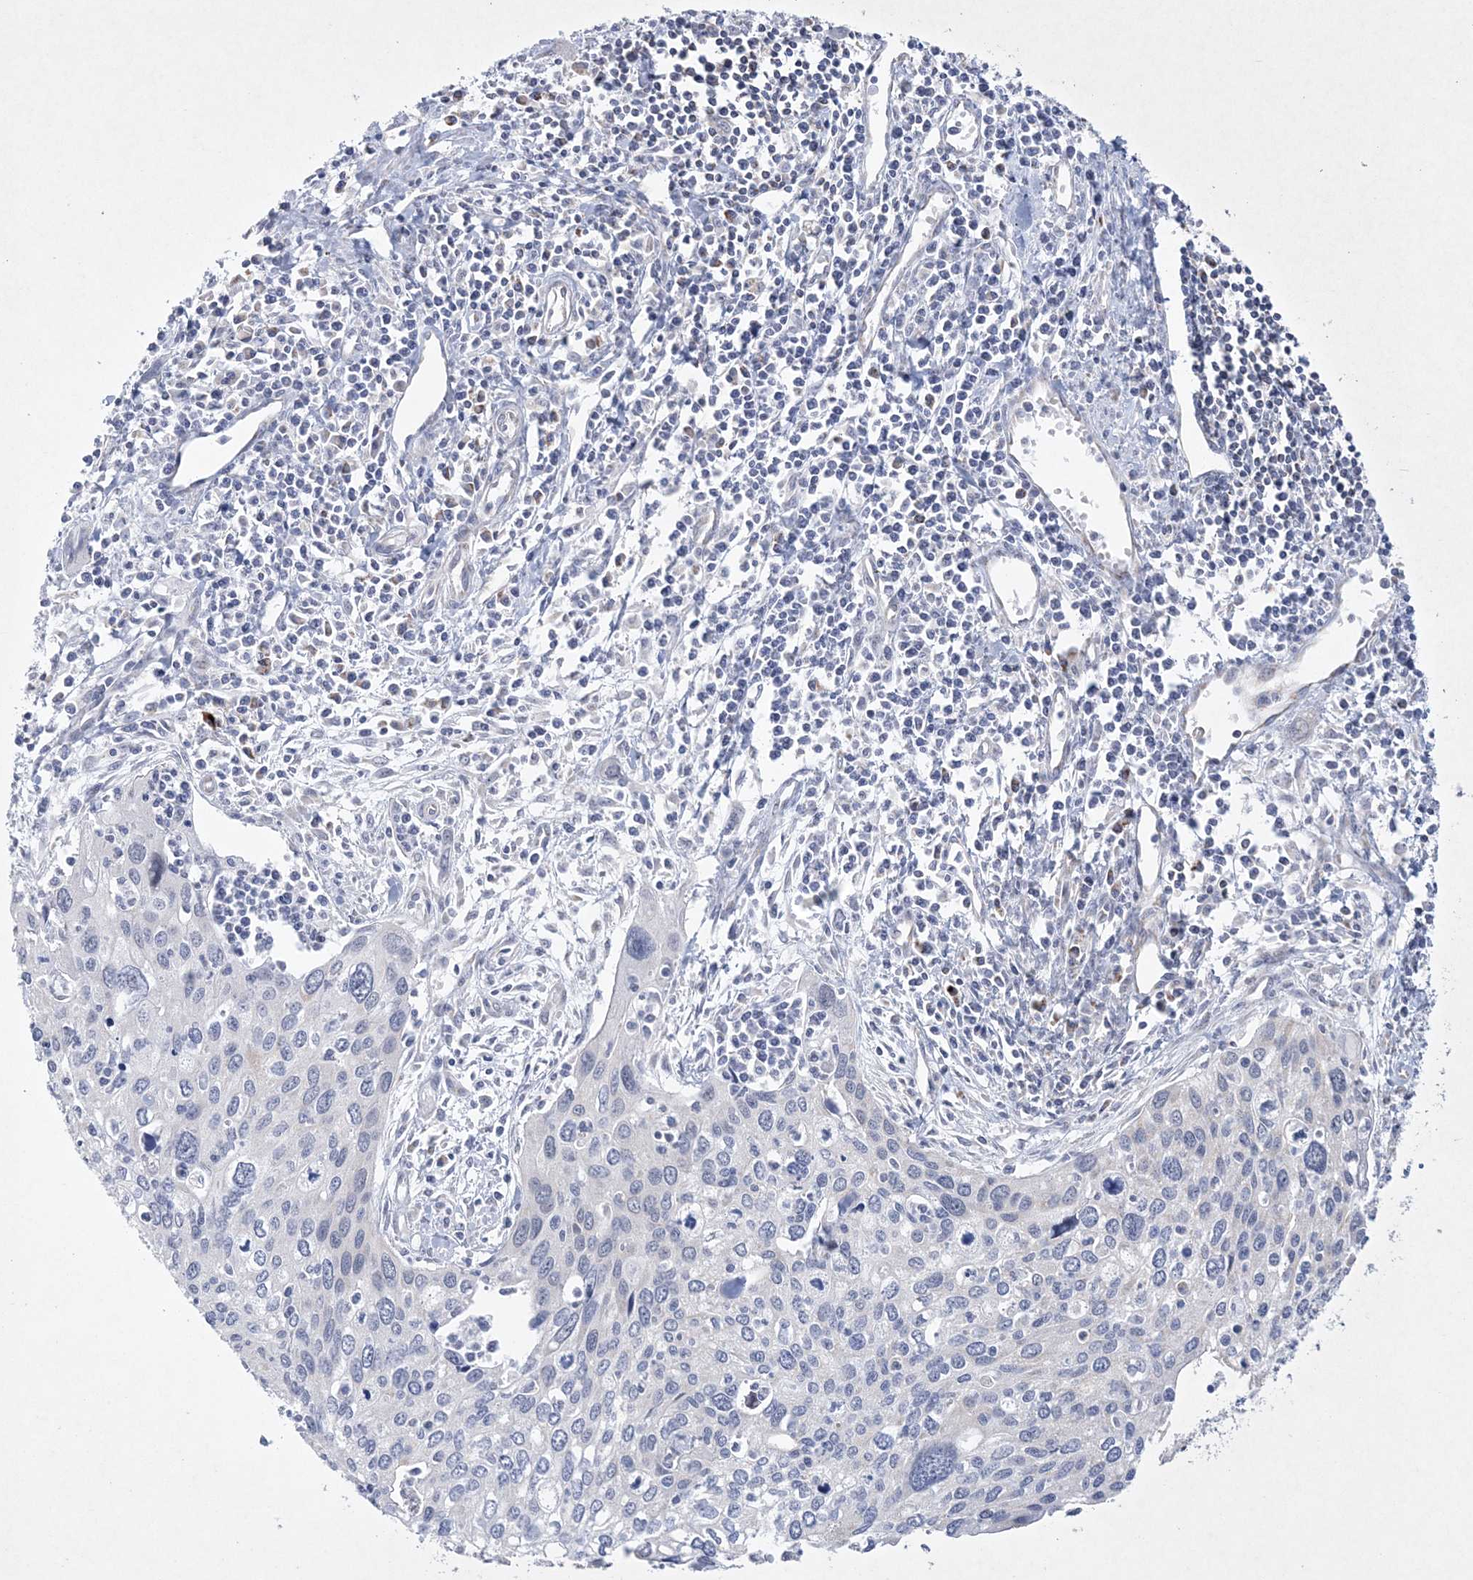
{"staining": {"intensity": "negative", "quantity": "none", "location": "none"}, "tissue": "cervical cancer", "cell_type": "Tumor cells", "image_type": "cancer", "snomed": [{"axis": "morphology", "description": "Squamous cell carcinoma, NOS"}, {"axis": "topography", "description": "Cervix"}], "caption": "A high-resolution histopathology image shows immunohistochemistry staining of cervical cancer (squamous cell carcinoma), which demonstrates no significant staining in tumor cells. The staining is performed using DAB brown chromogen with nuclei counter-stained in using hematoxylin.", "gene": "CES4A", "patient": {"sex": "female", "age": 55}}